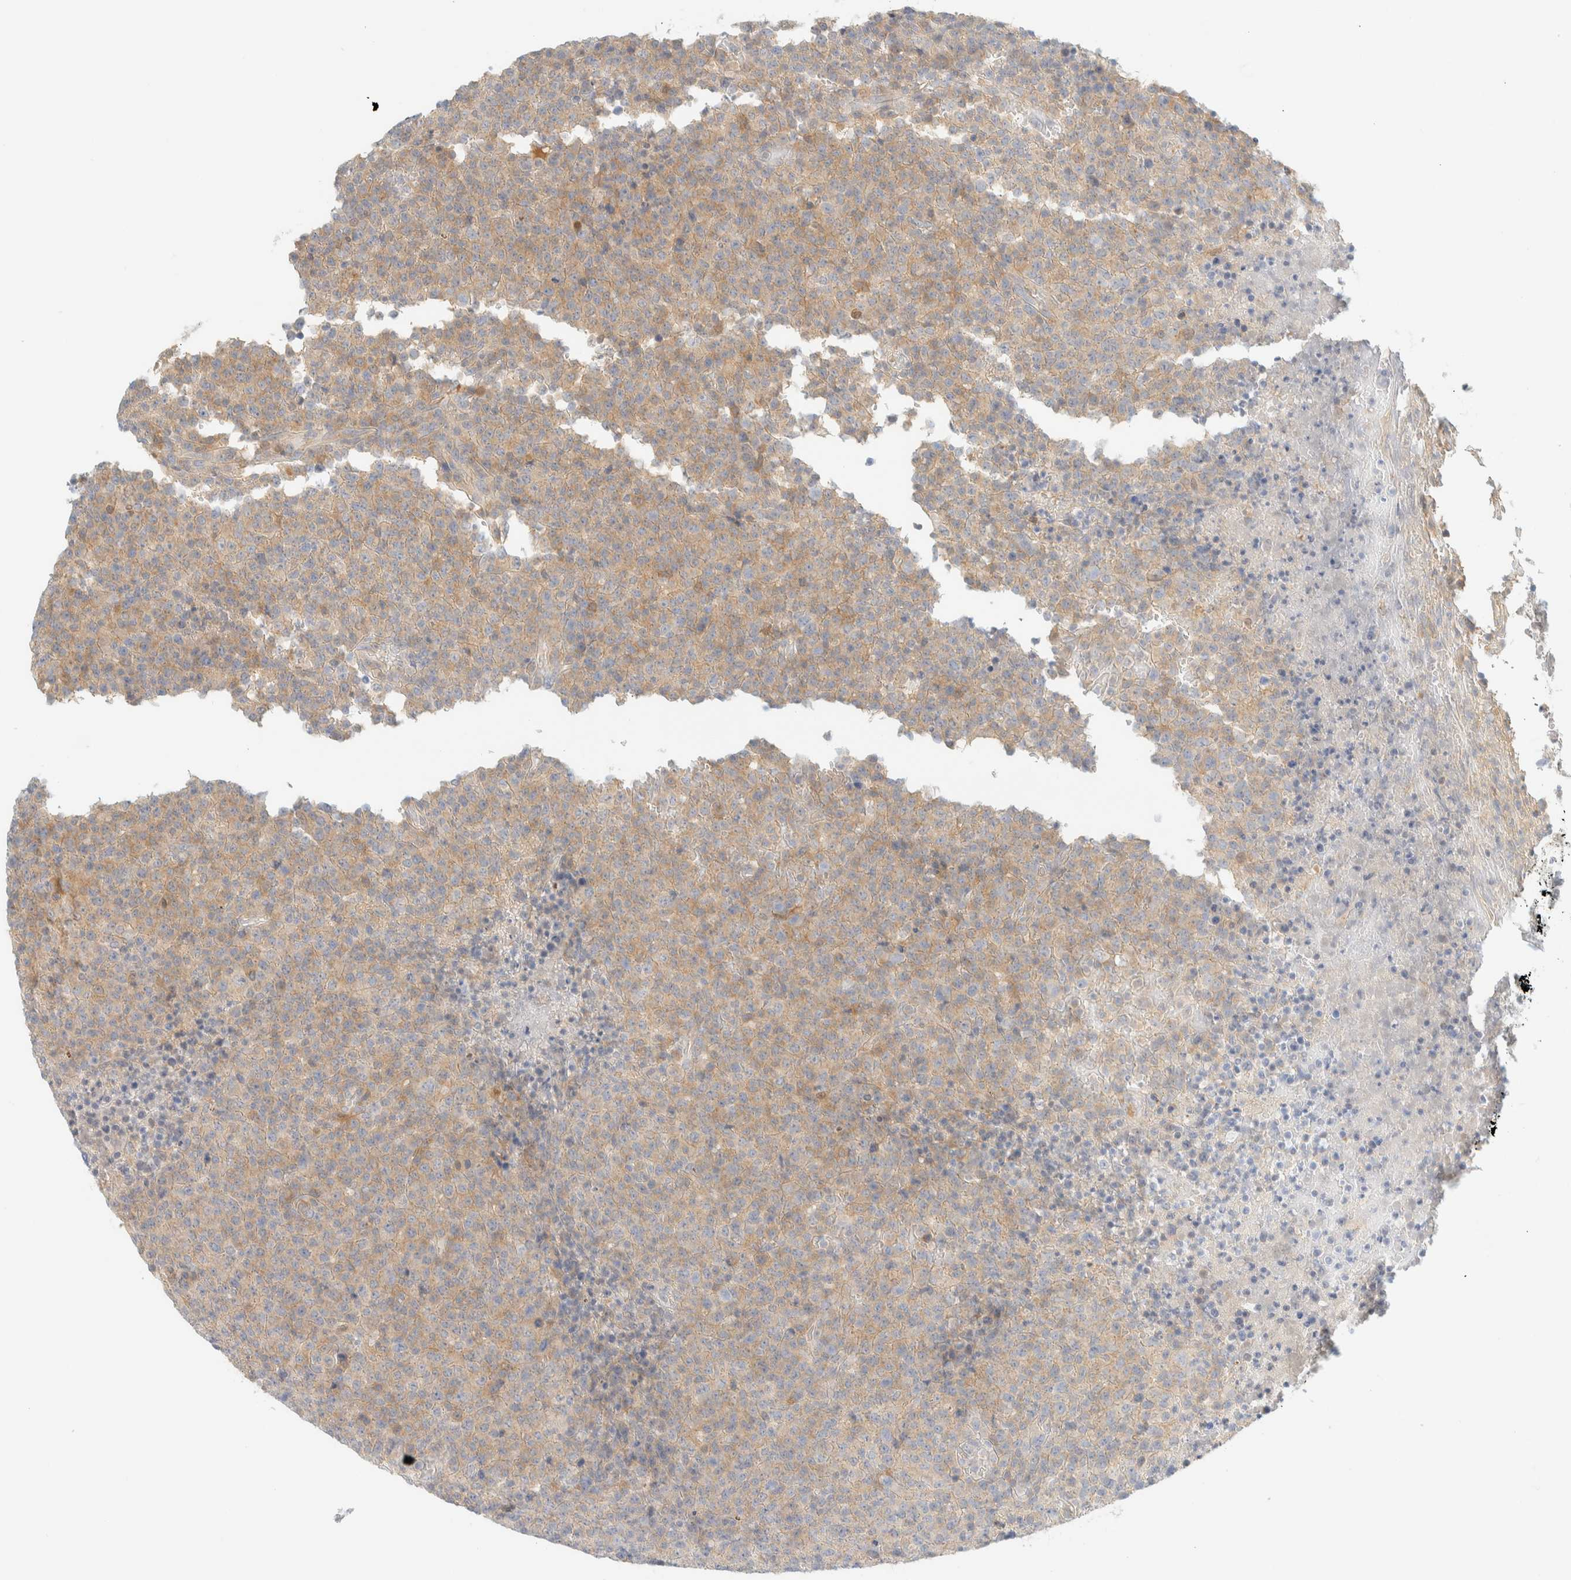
{"staining": {"intensity": "weak", "quantity": "25%-75%", "location": "cytoplasmic/membranous"}, "tissue": "lymphoma", "cell_type": "Tumor cells", "image_type": "cancer", "snomed": [{"axis": "morphology", "description": "Malignant lymphoma, non-Hodgkin's type, High grade"}, {"axis": "topography", "description": "Lymph node"}], "caption": "Protein positivity by immunohistochemistry (IHC) displays weak cytoplasmic/membranous staining in about 25%-75% of tumor cells in lymphoma.", "gene": "PCYT2", "patient": {"sex": "male", "age": 13}}